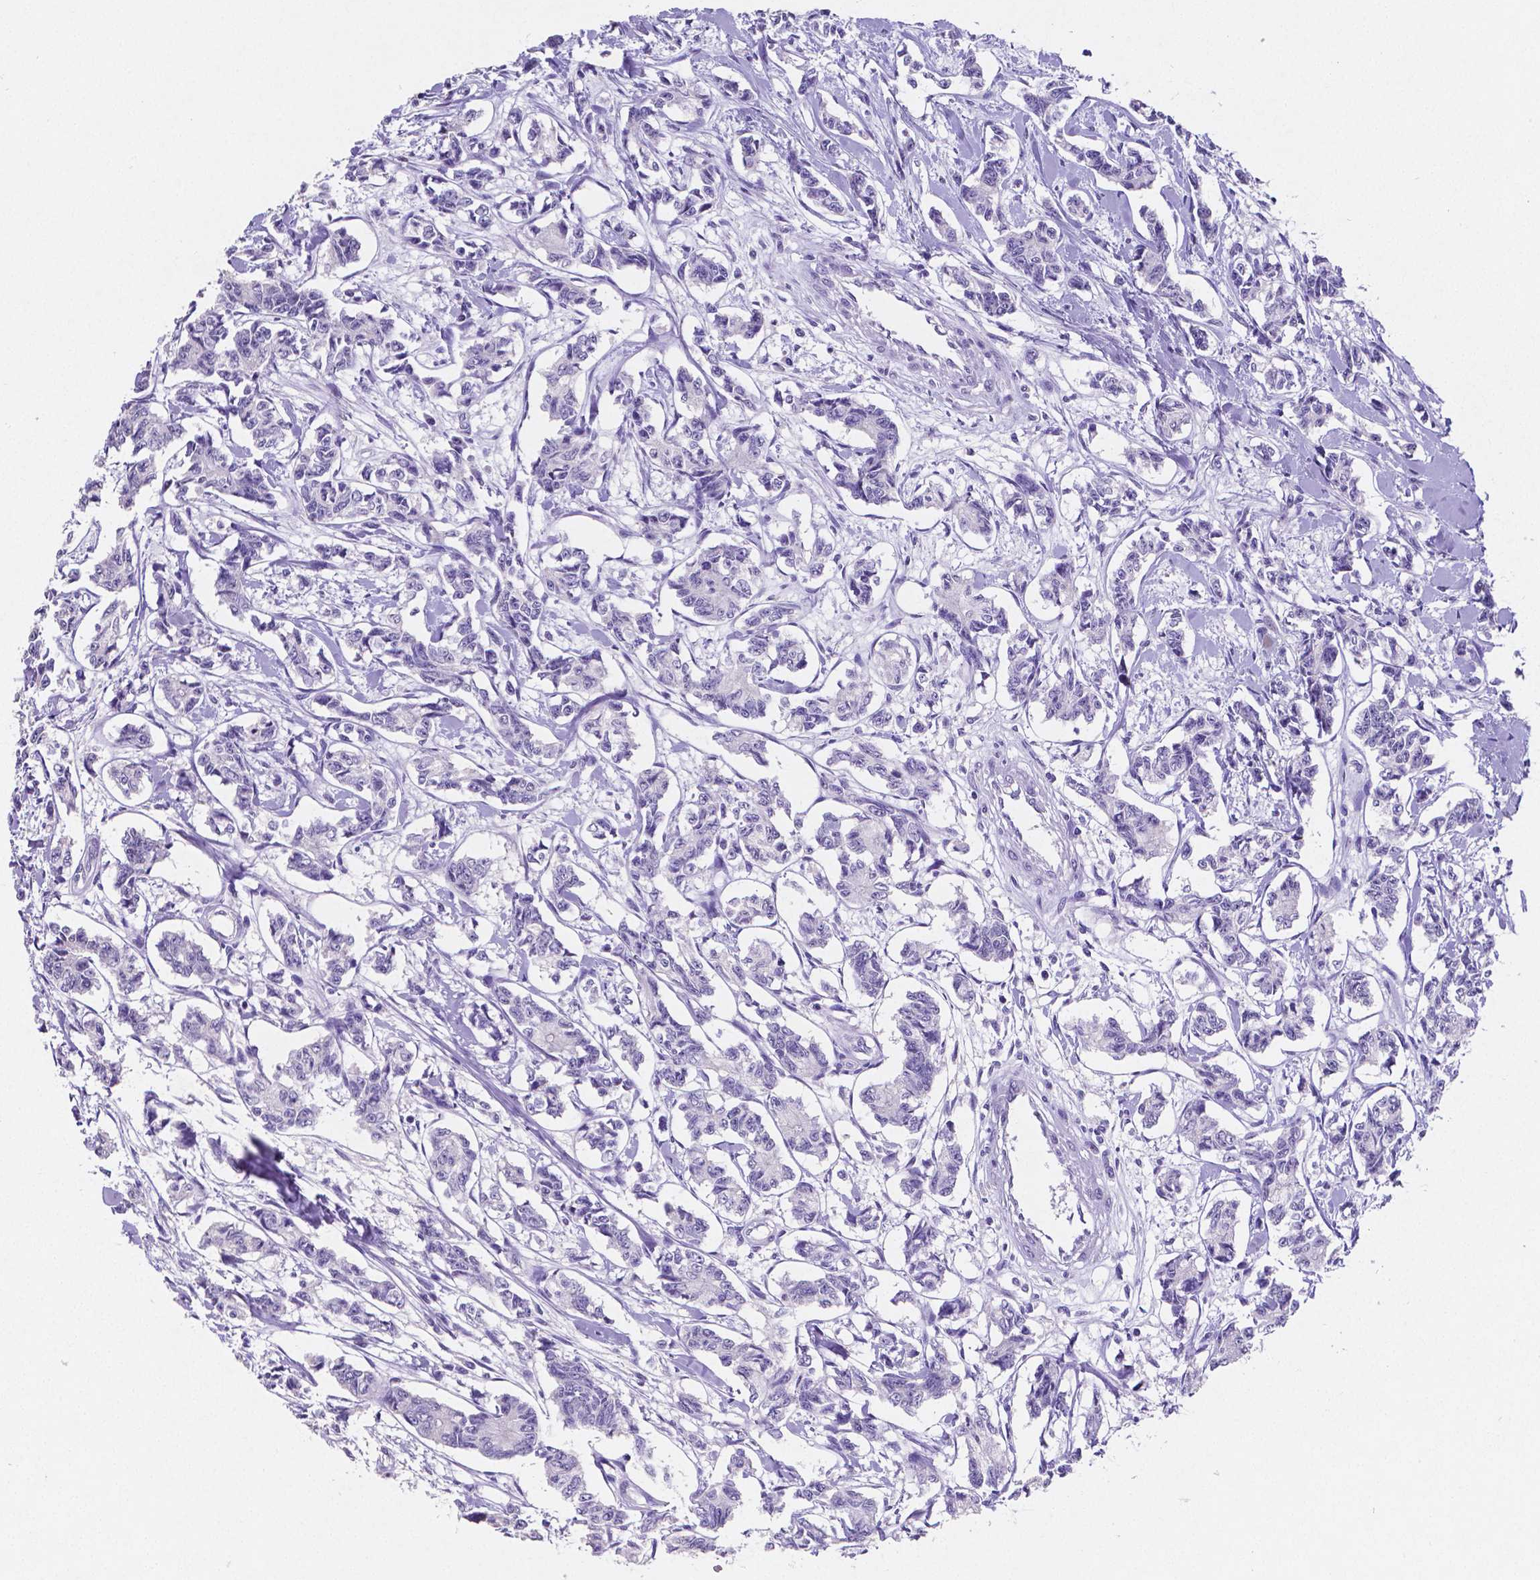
{"staining": {"intensity": "negative", "quantity": "none", "location": "none"}, "tissue": "carcinoid", "cell_type": "Tumor cells", "image_type": "cancer", "snomed": [{"axis": "morphology", "description": "Carcinoid, malignant, NOS"}, {"axis": "topography", "description": "Kidney"}], "caption": "Immunohistochemistry histopathology image of carcinoid stained for a protein (brown), which exhibits no positivity in tumor cells.", "gene": "SATB2", "patient": {"sex": "female", "age": 41}}